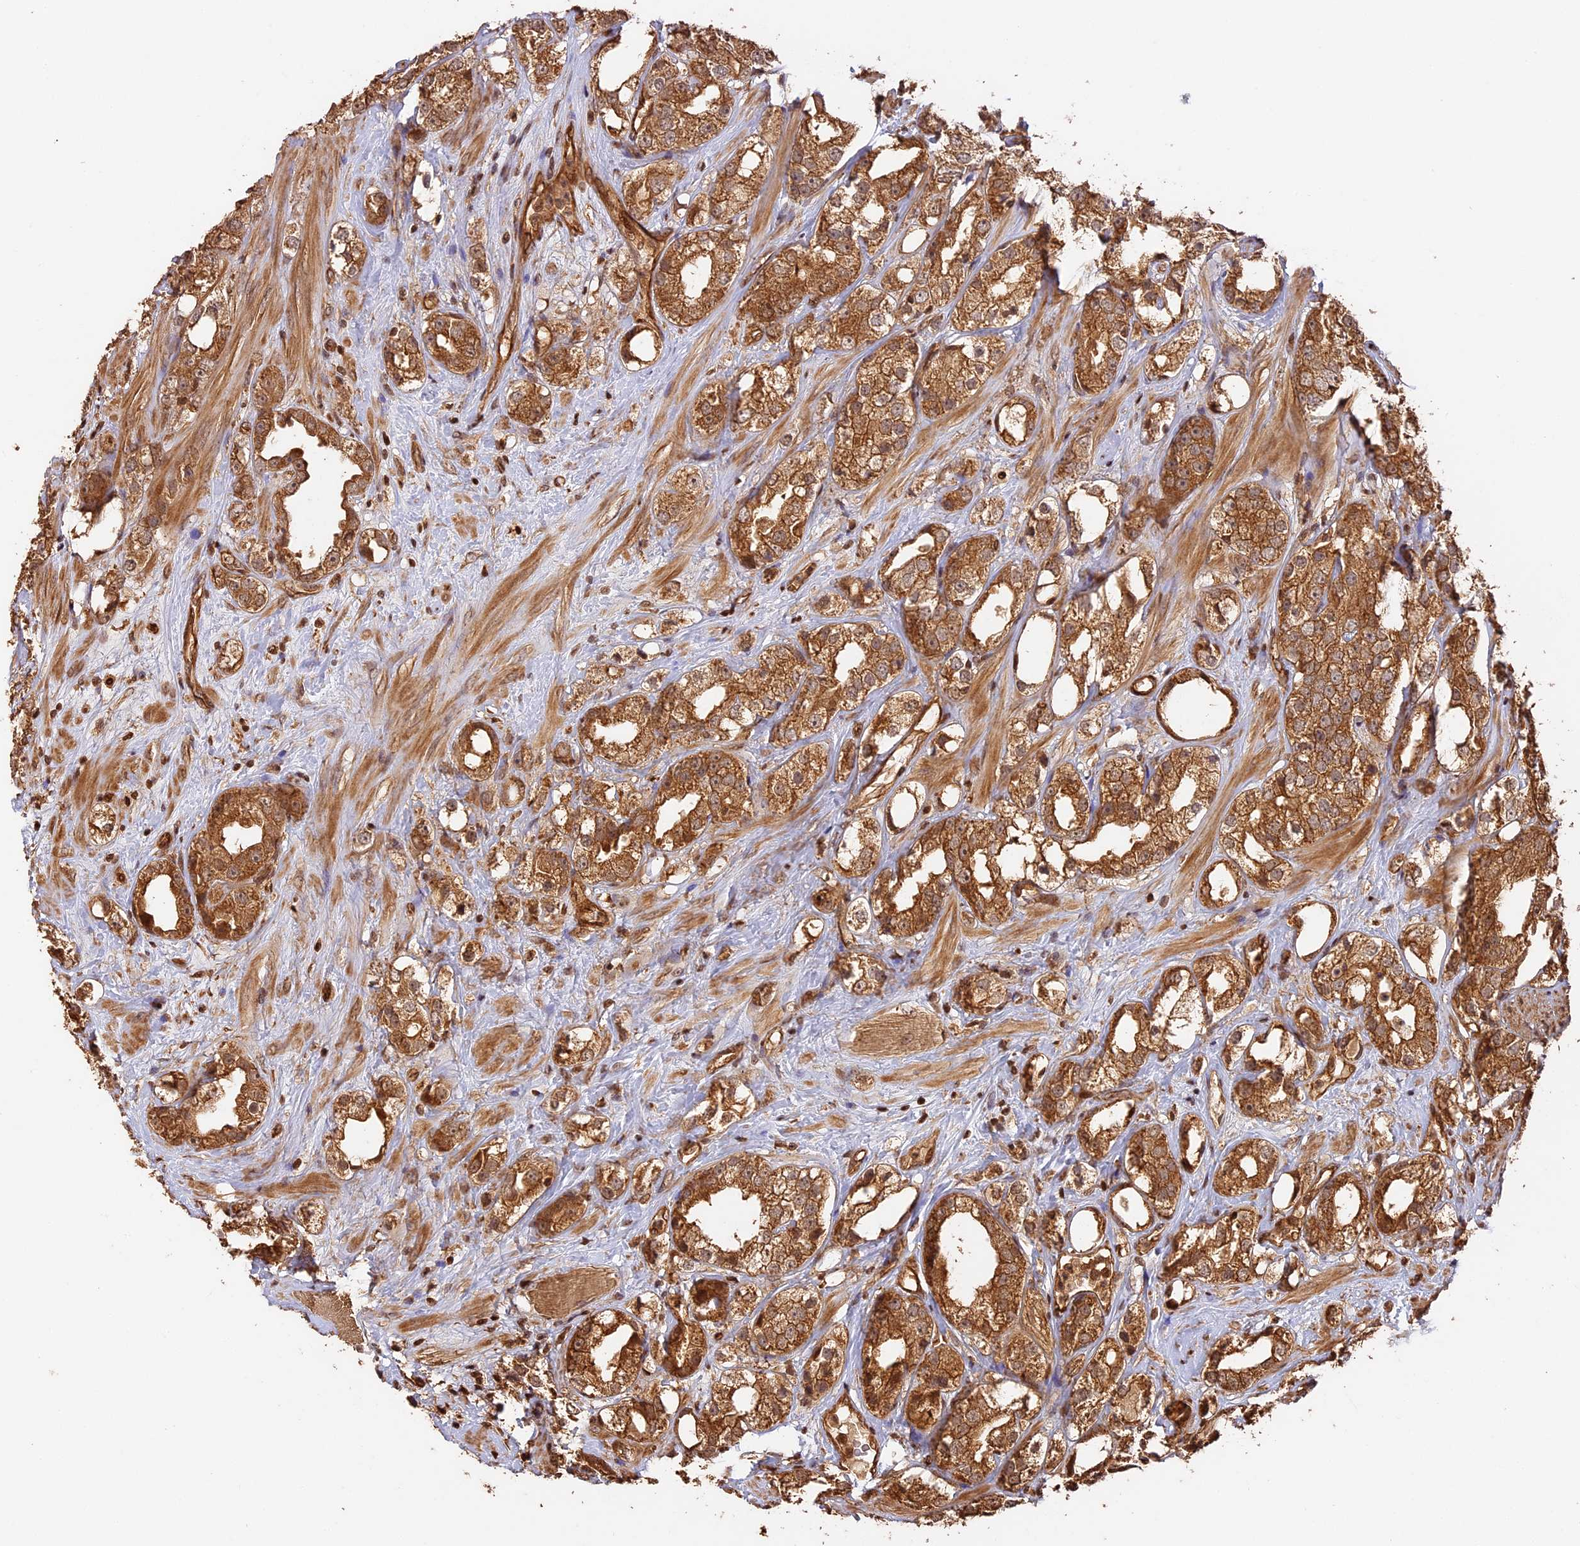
{"staining": {"intensity": "moderate", "quantity": ">75%", "location": "cytoplasmic/membranous"}, "tissue": "prostate cancer", "cell_type": "Tumor cells", "image_type": "cancer", "snomed": [{"axis": "morphology", "description": "Adenocarcinoma, NOS"}, {"axis": "topography", "description": "Prostate"}], "caption": "The image displays a brown stain indicating the presence of a protein in the cytoplasmic/membranous of tumor cells in prostate adenocarcinoma.", "gene": "PPP1R37", "patient": {"sex": "male", "age": 79}}